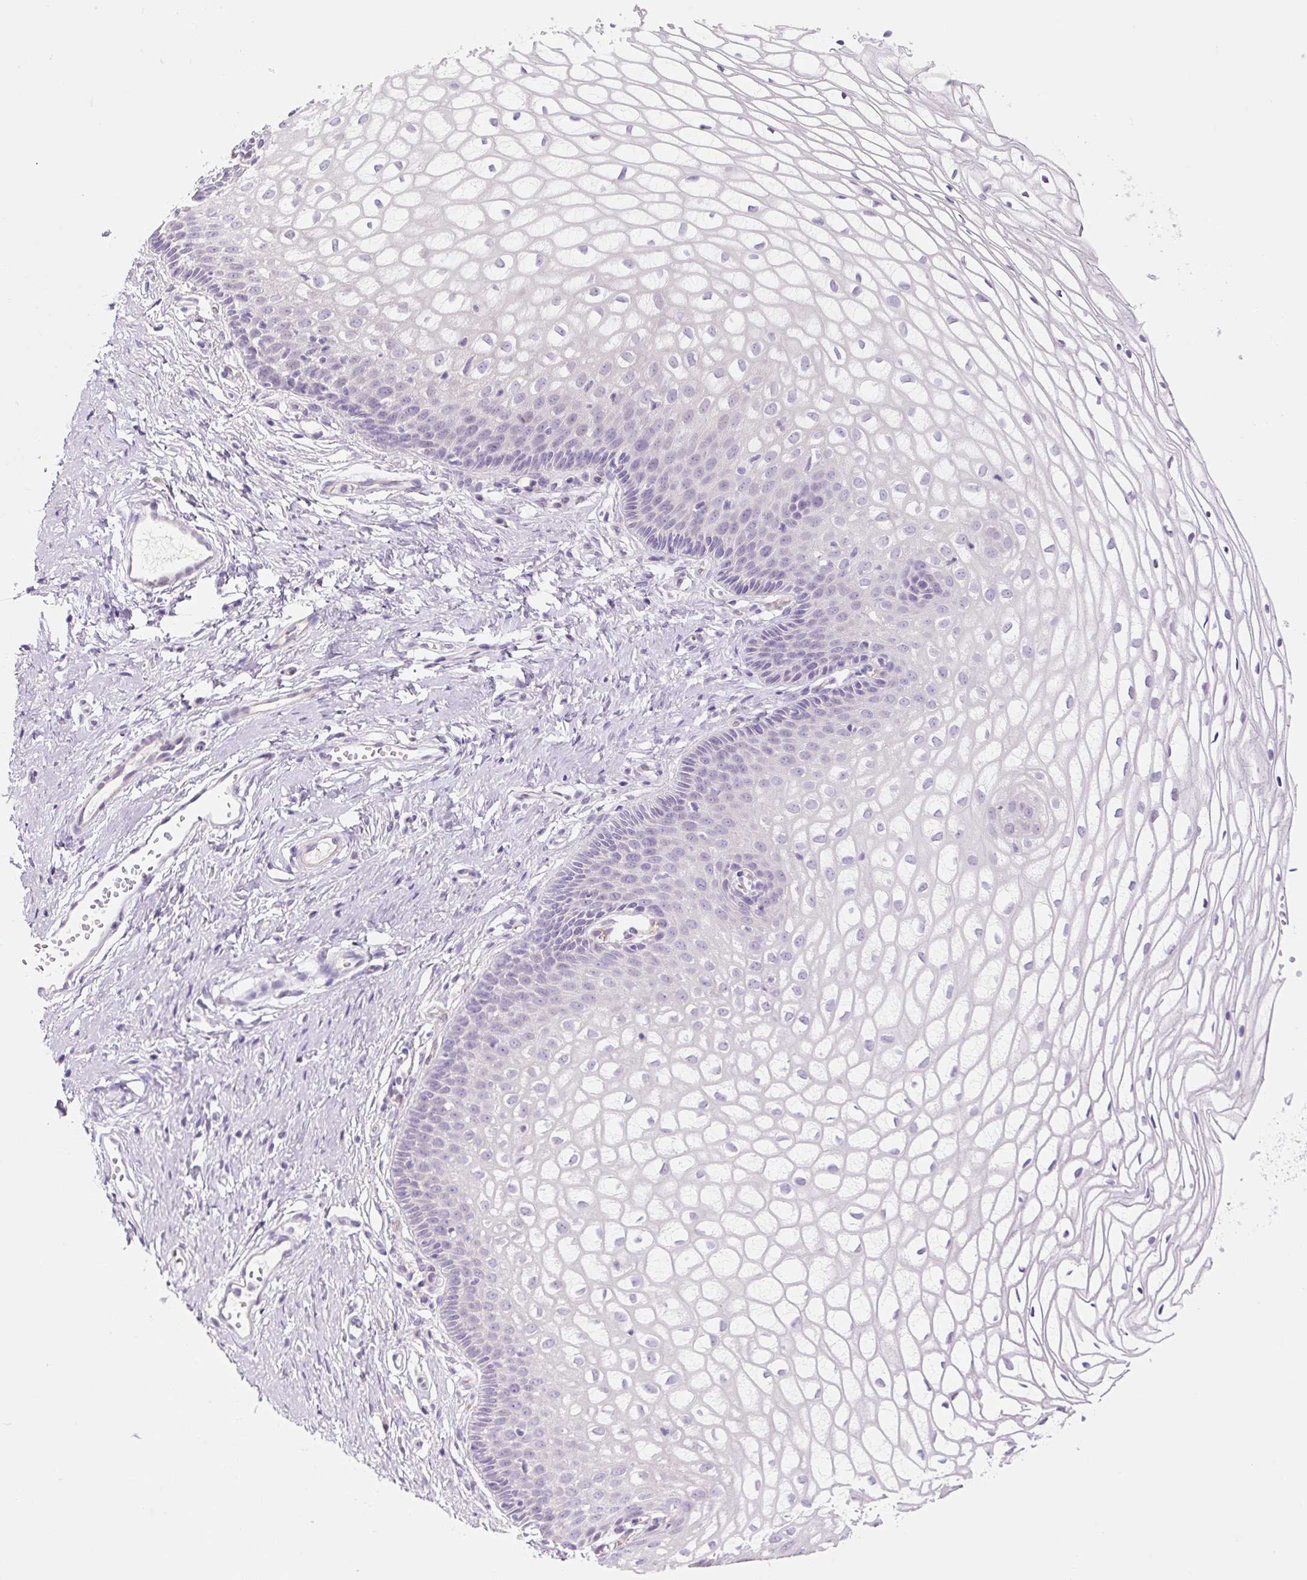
{"staining": {"intensity": "negative", "quantity": "none", "location": "none"}, "tissue": "cervix", "cell_type": "Glandular cells", "image_type": "normal", "snomed": [{"axis": "morphology", "description": "Normal tissue, NOS"}, {"axis": "topography", "description": "Cervix"}], "caption": "Immunohistochemistry photomicrograph of normal cervix: cervix stained with DAB shows no significant protein positivity in glandular cells. Brightfield microscopy of immunohistochemistry (IHC) stained with DAB (3,3'-diaminobenzidine) (brown) and hematoxylin (blue), captured at high magnification.", "gene": "CCL25", "patient": {"sex": "female", "age": 36}}